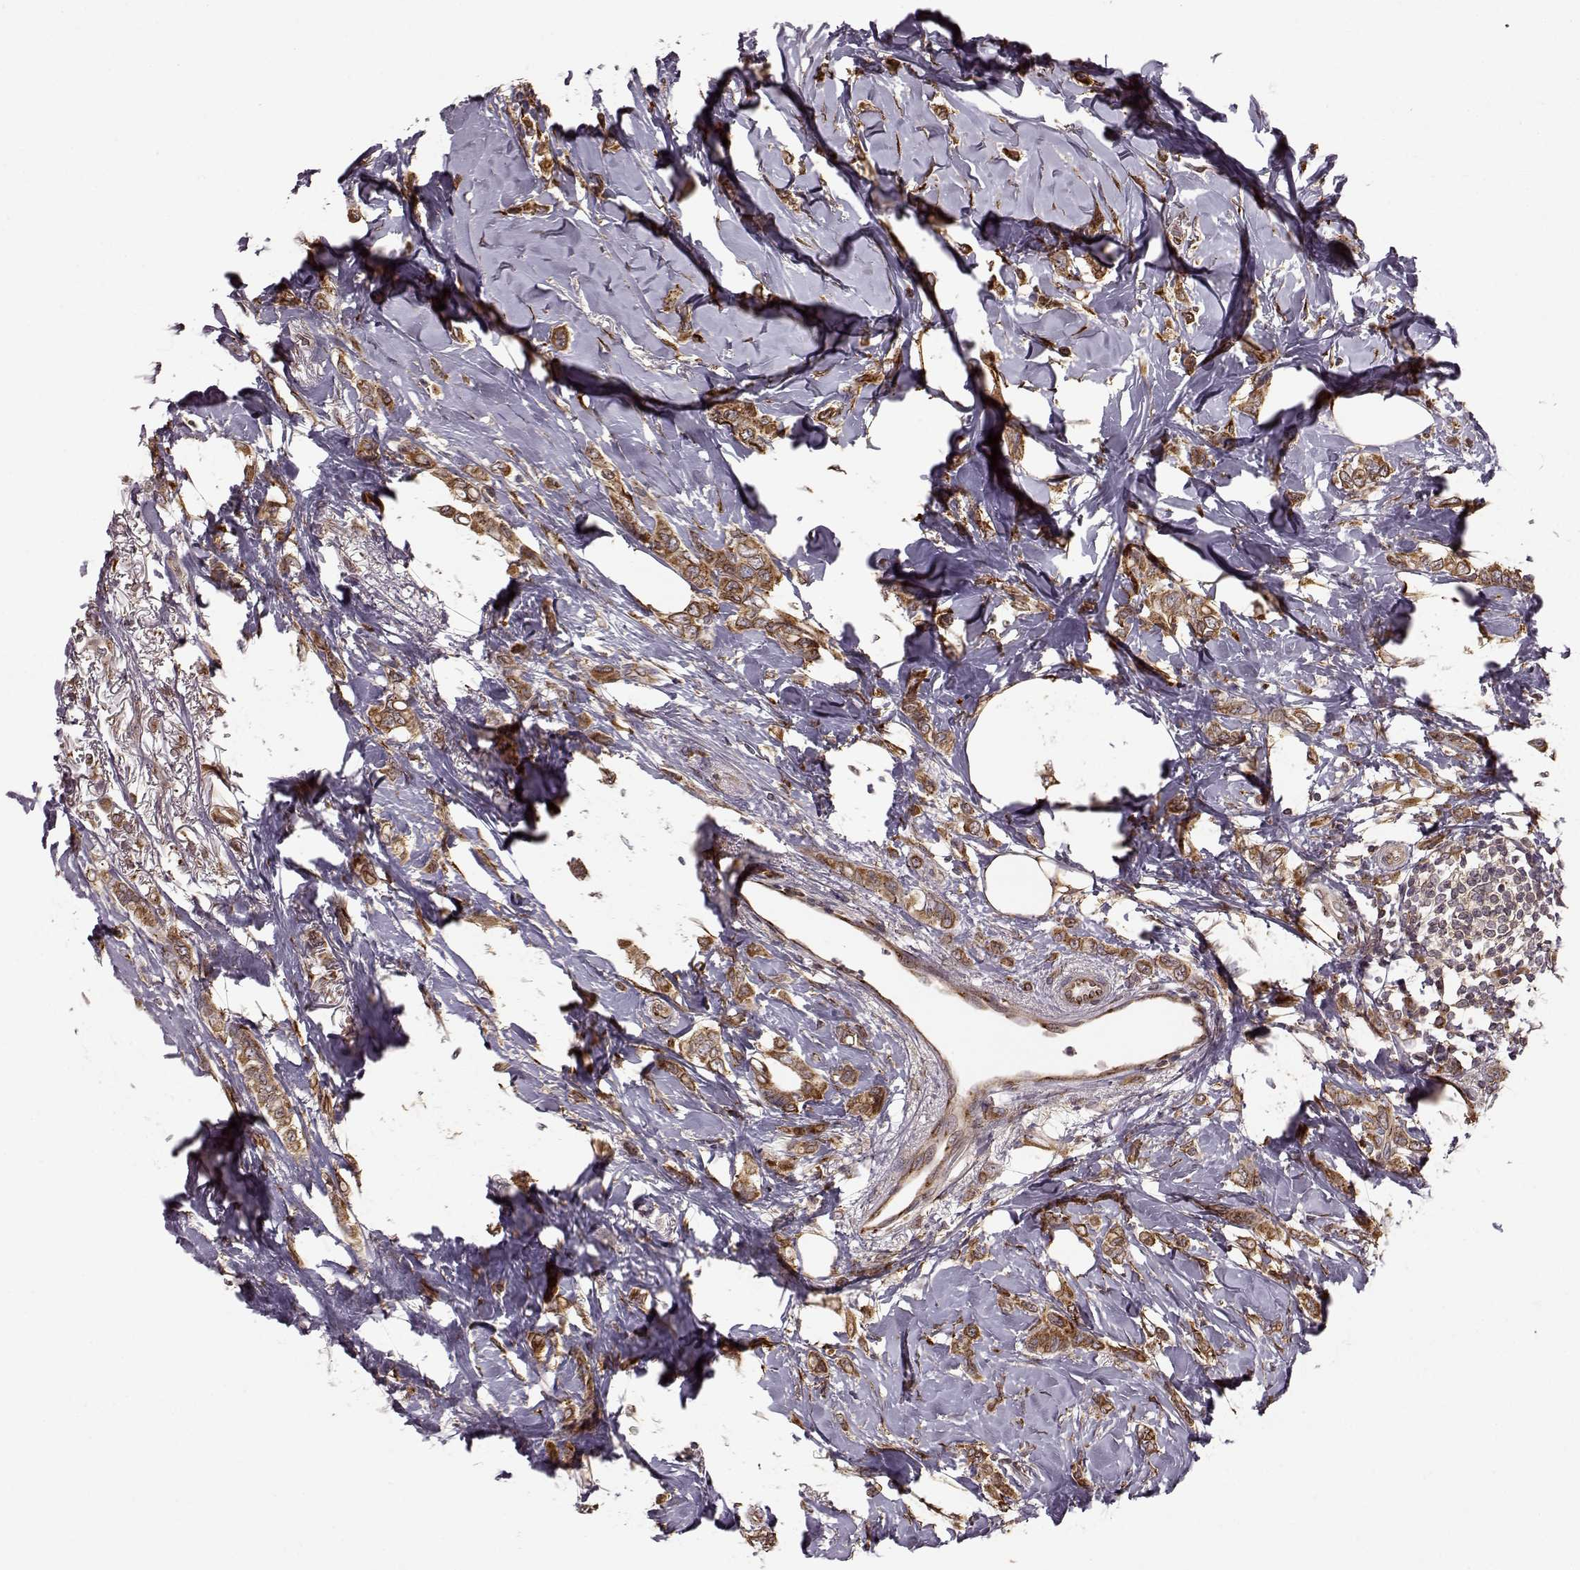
{"staining": {"intensity": "moderate", "quantity": ">75%", "location": "cytoplasmic/membranous"}, "tissue": "breast cancer", "cell_type": "Tumor cells", "image_type": "cancer", "snomed": [{"axis": "morphology", "description": "Lobular carcinoma"}, {"axis": "topography", "description": "Breast"}], "caption": "Breast cancer stained with immunohistochemistry displays moderate cytoplasmic/membranous expression in approximately >75% of tumor cells.", "gene": "YIPF5", "patient": {"sex": "female", "age": 66}}